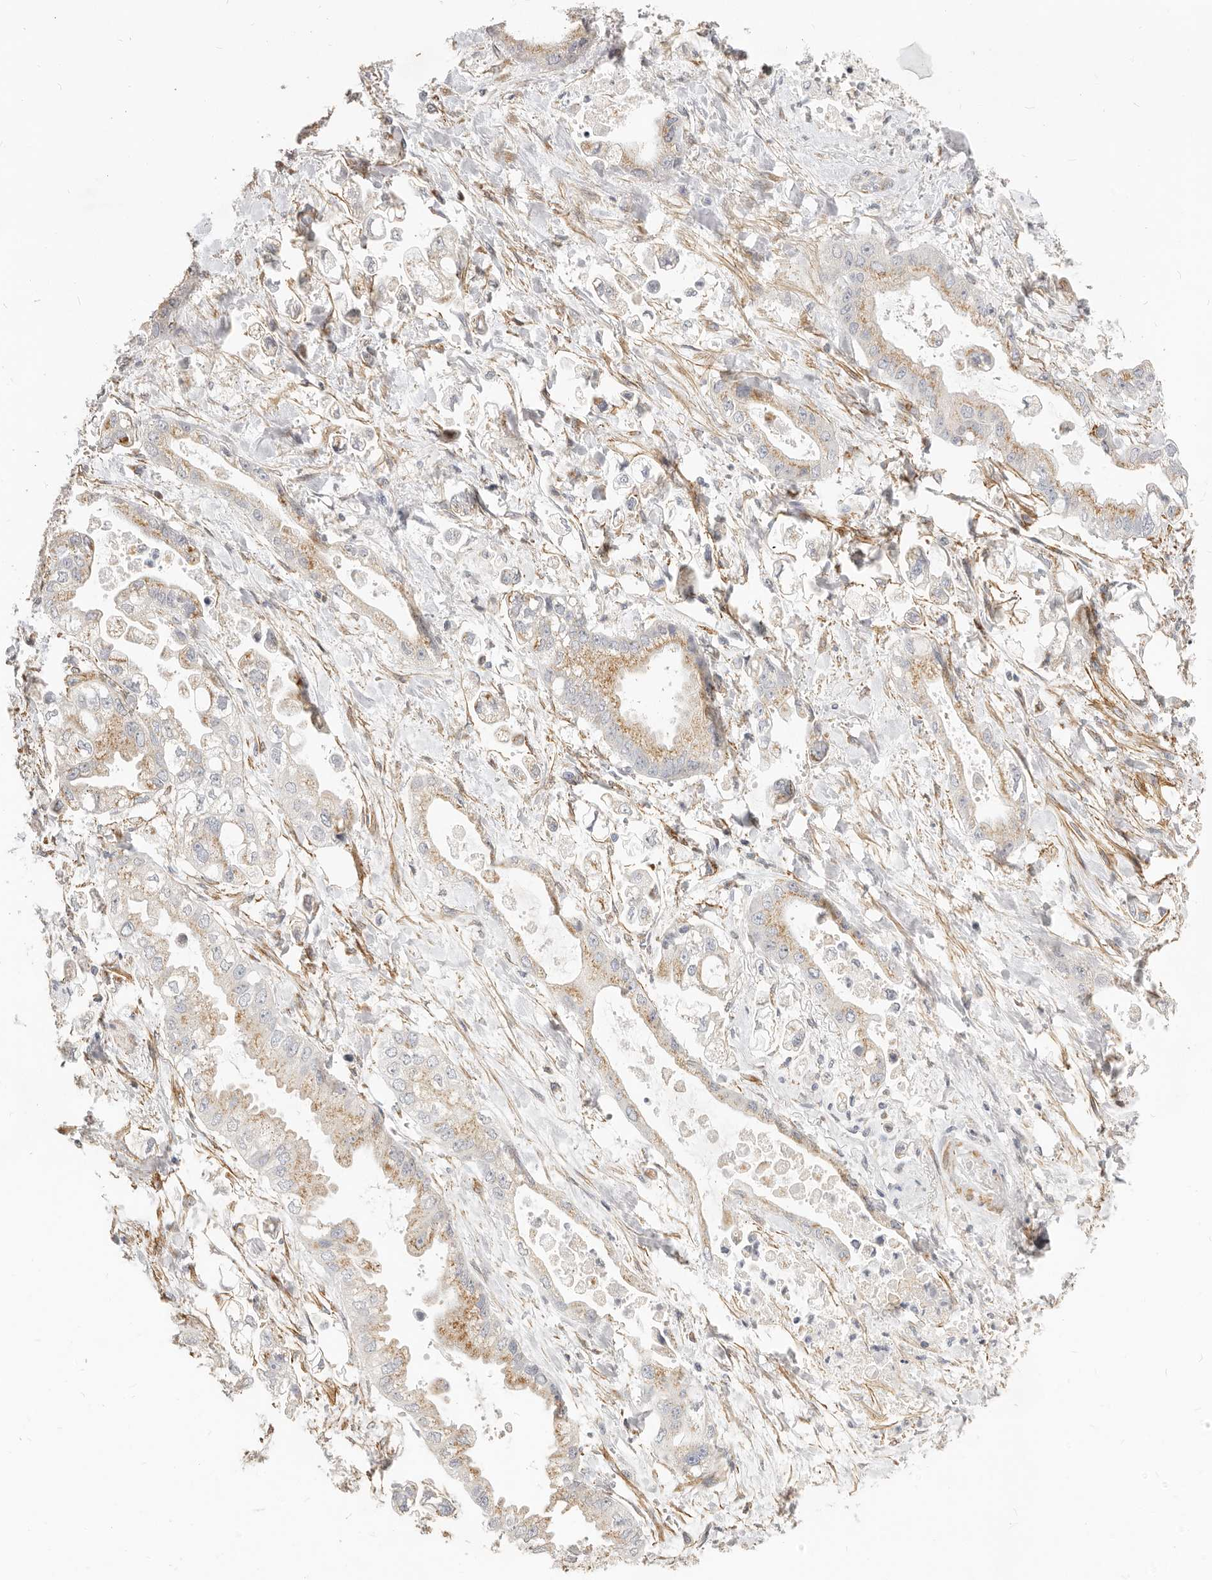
{"staining": {"intensity": "moderate", "quantity": ">75%", "location": "cytoplasmic/membranous"}, "tissue": "stomach cancer", "cell_type": "Tumor cells", "image_type": "cancer", "snomed": [{"axis": "morphology", "description": "Adenocarcinoma, NOS"}, {"axis": "topography", "description": "Stomach"}], "caption": "An immunohistochemistry (IHC) image of neoplastic tissue is shown. Protein staining in brown shows moderate cytoplasmic/membranous positivity in stomach cancer (adenocarcinoma) within tumor cells.", "gene": "RABAC1", "patient": {"sex": "male", "age": 62}}